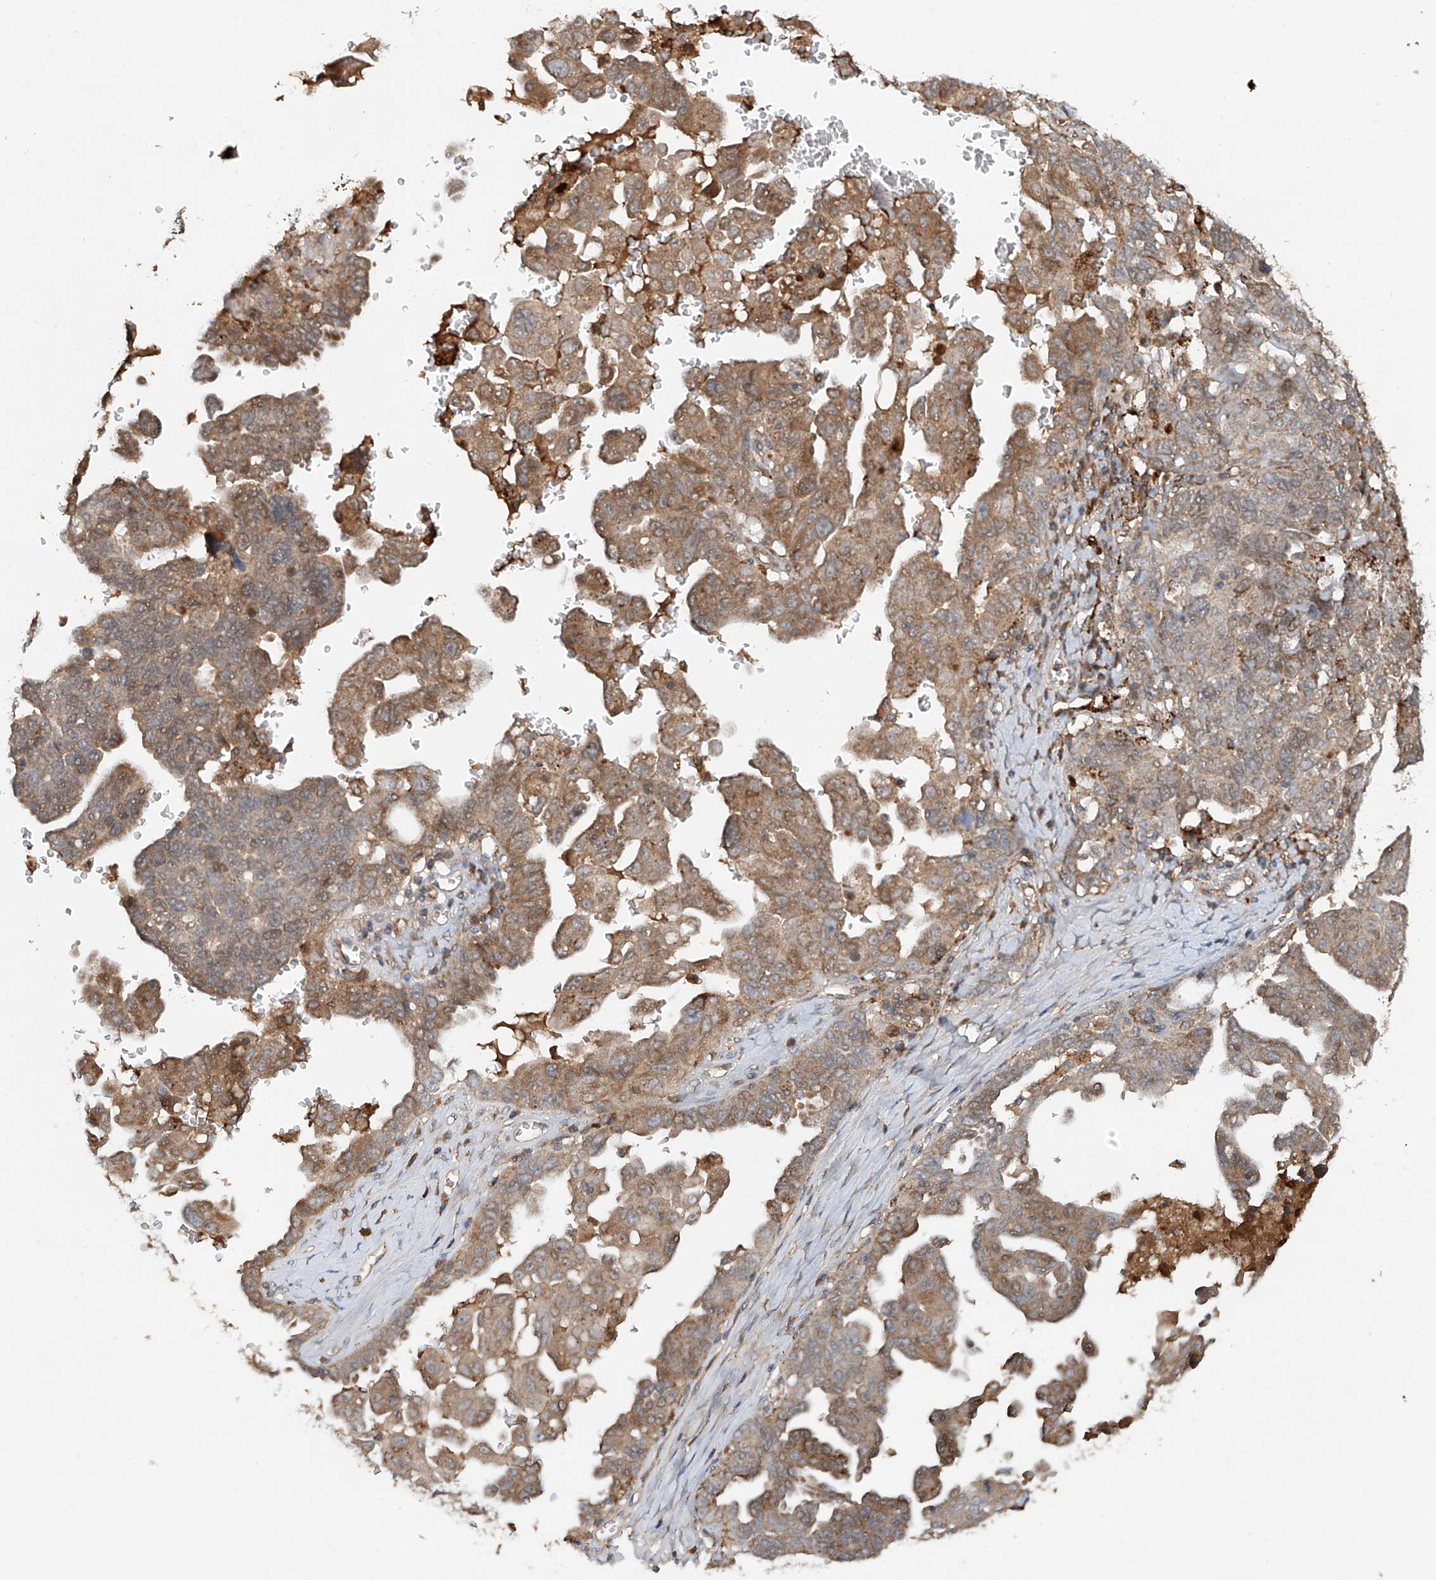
{"staining": {"intensity": "moderate", "quantity": ">75%", "location": "cytoplasmic/membranous"}, "tissue": "ovarian cancer", "cell_type": "Tumor cells", "image_type": "cancer", "snomed": [{"axis": "morphology", "description": "Carcinoma, endometroid"}, {"axis": "topography", "description": "Ovary"}], "caption": "Immunohistochemical staining of ovarian cancer reveals medium levels of moderate cytoplasmic/membranous protein positivity in about >75% of tumor cells.", "gene": "IER5", "patient": {"sex": "female", "age": 62}}